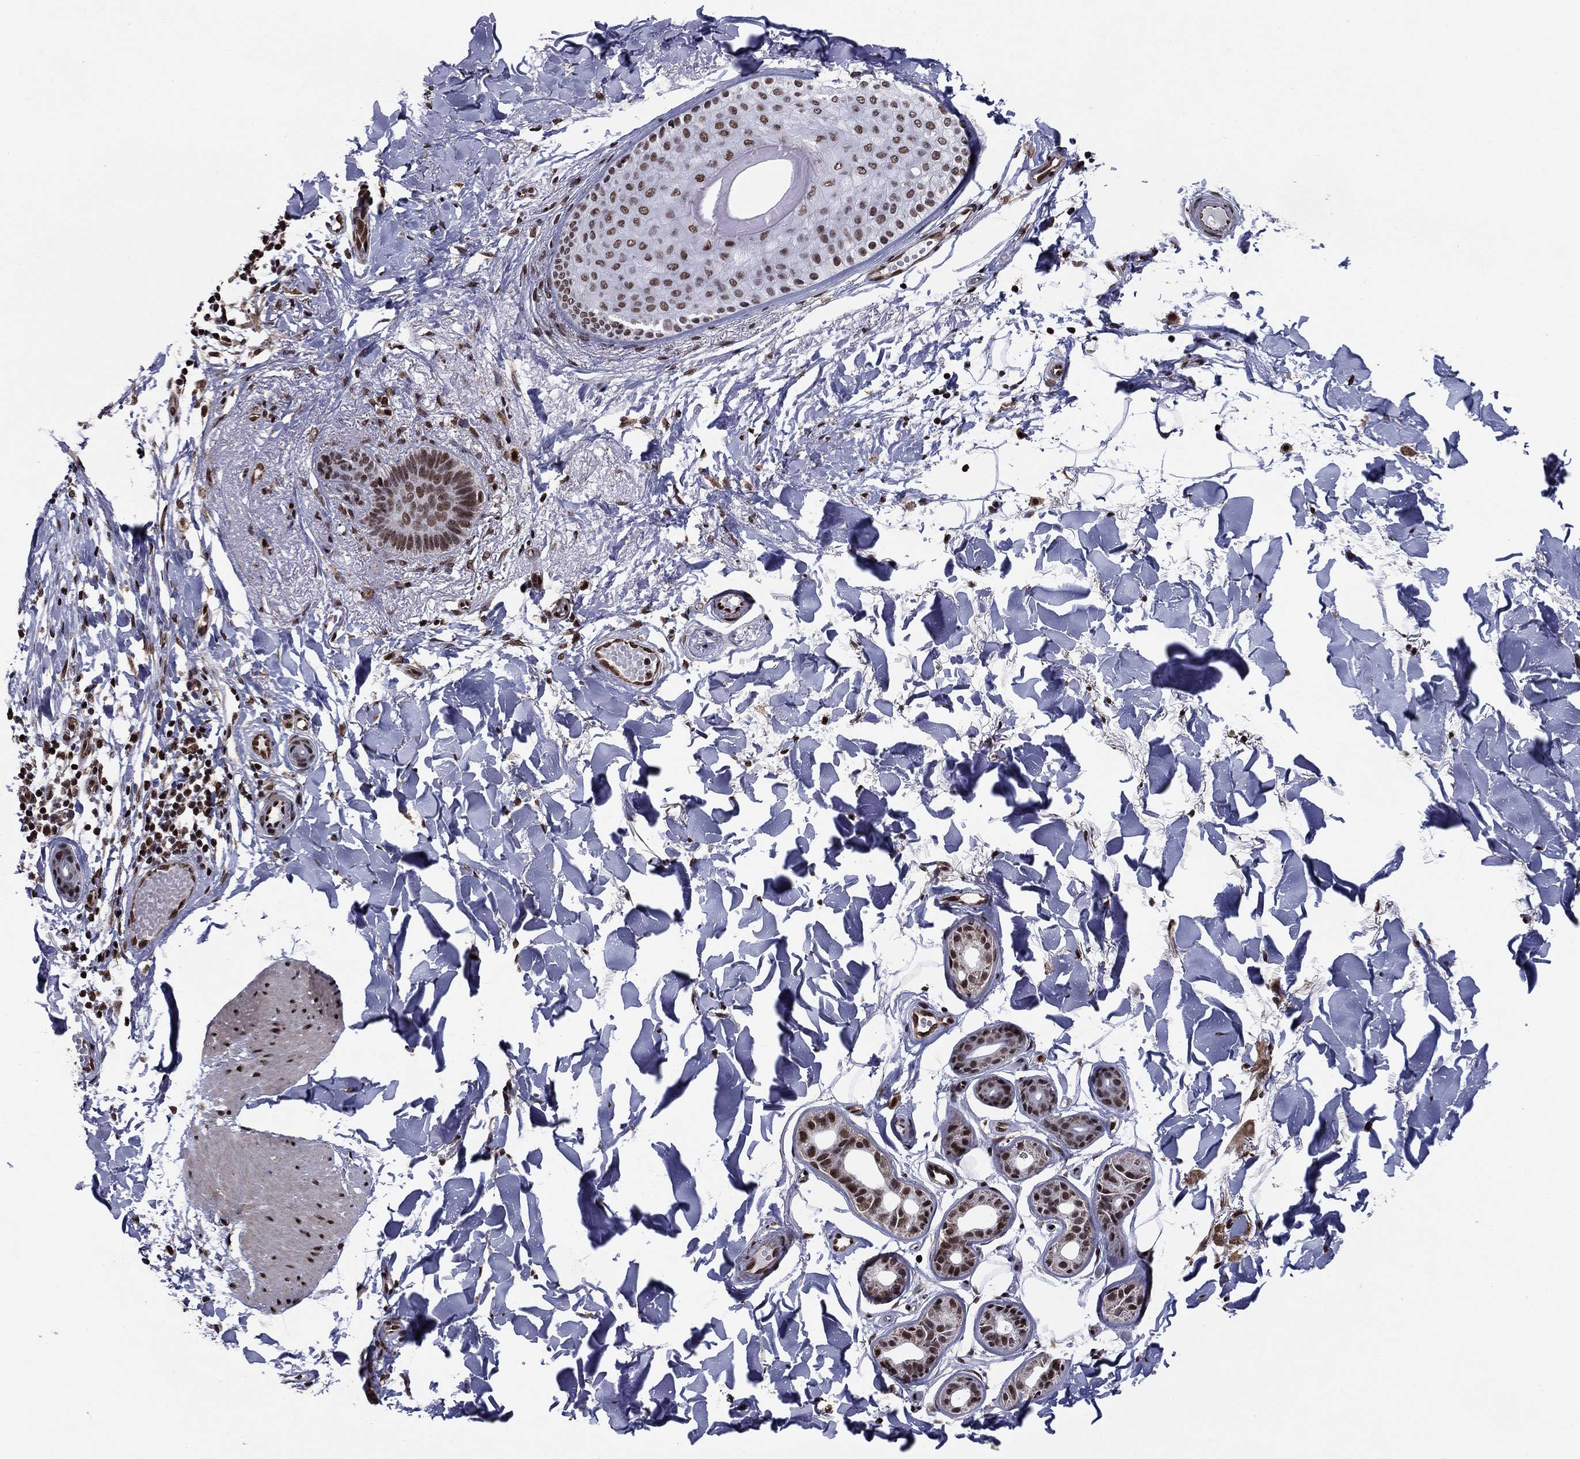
{"staining": {"intensity": "moderate", "quantity": ">75%", "location": "nuclear"}, "tissue": "skin cancer", "cell_type": "Tumor cells", "image_type": "cancer", "snomed": [{"axis": "morphology", "description": "Normal tissue, NOS"}, {"axis": "morphology", "description": "Basal cell carcinoma"}, {"axis": "topography", "description": "Skin"}], "caption": "A brown stain labels moderate nuclear staining of a protein in human skin basal cell carcinoma tumor cells.", "gene": "N4BP2", "patient": {"sex": "male", "age": 84}}